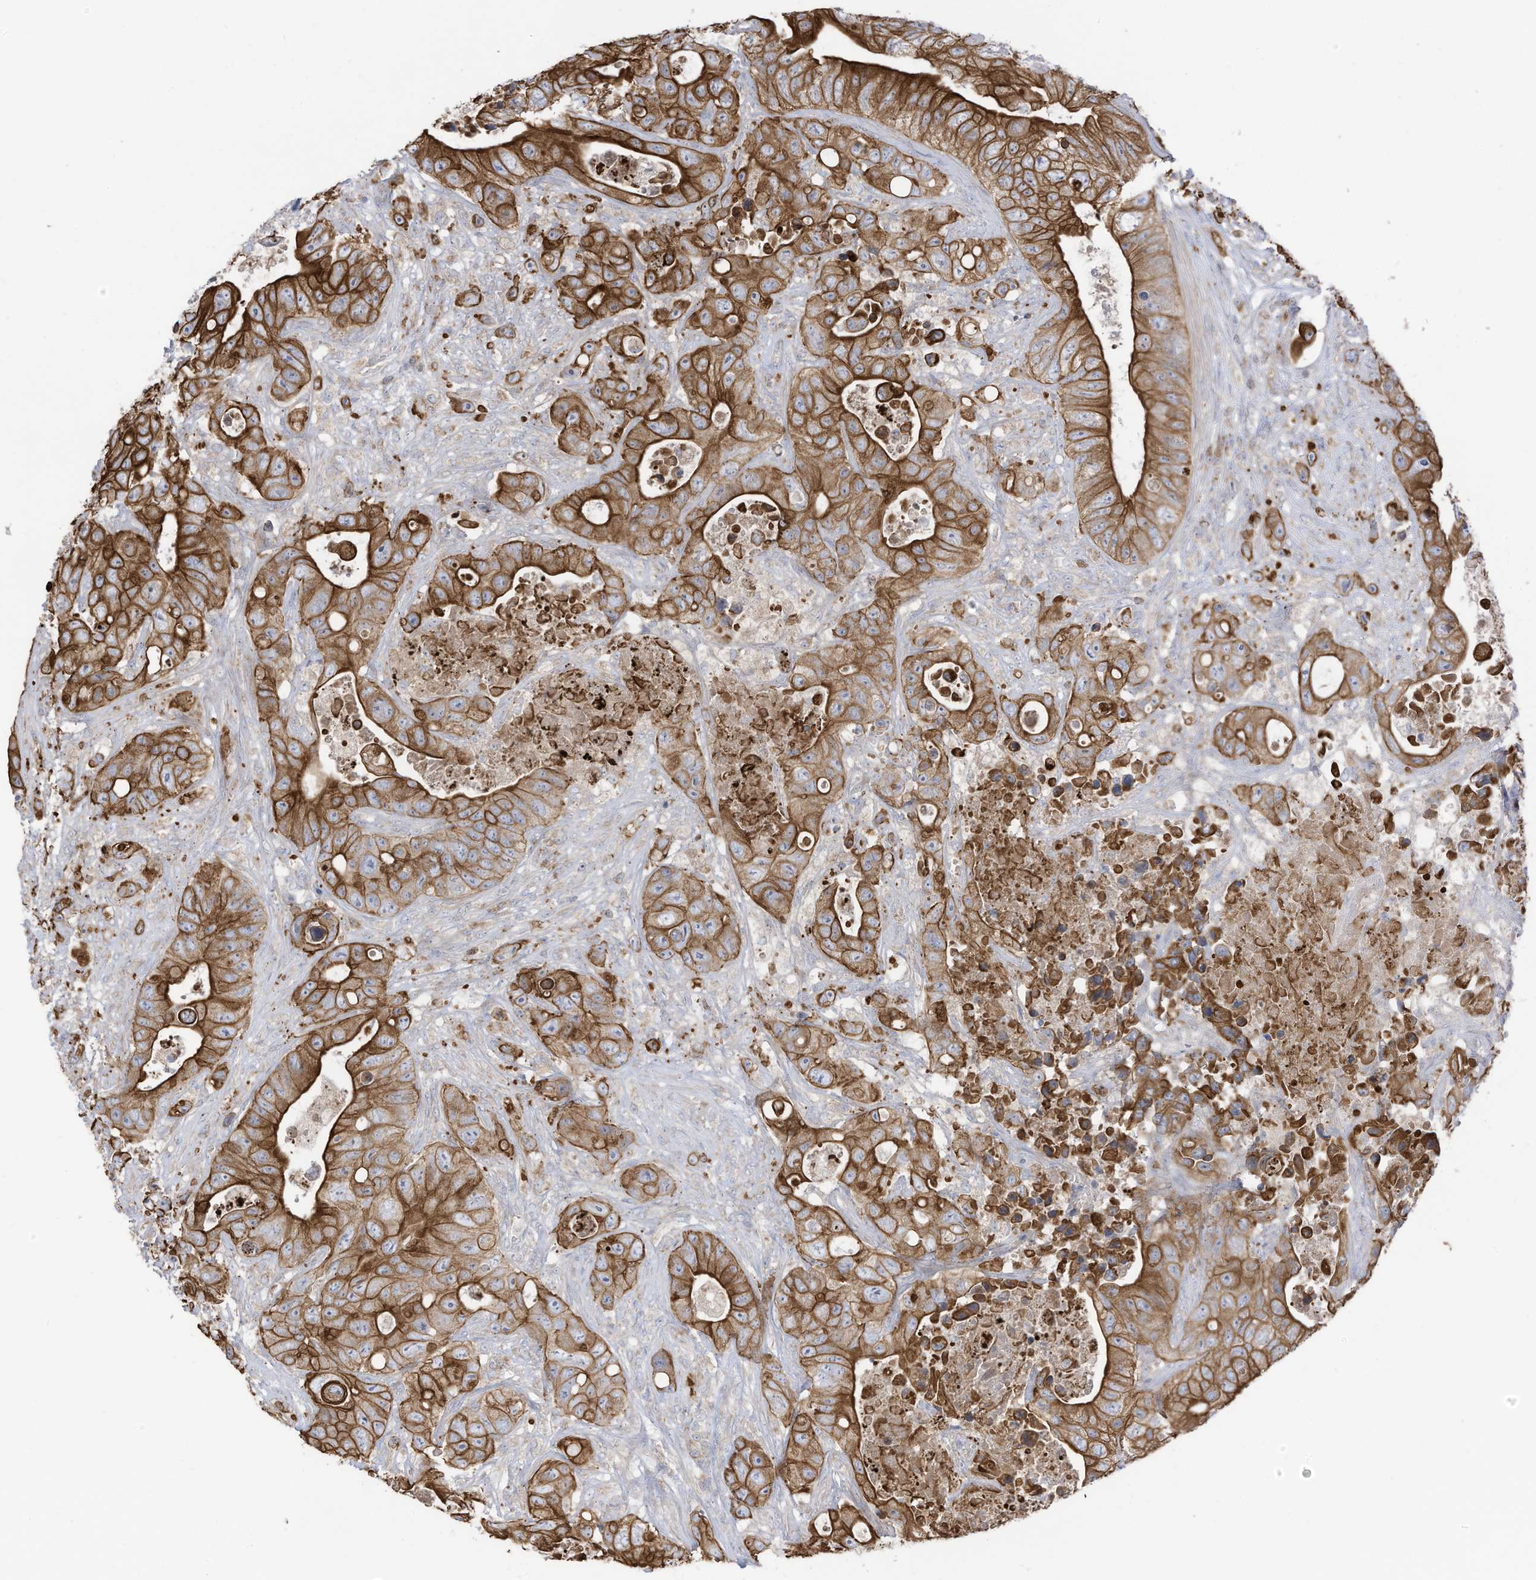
{"staining": {"intensity": "strong", "quantity": ">75%", "location": "cytoplasmic/membranous"}, "tissue": "colorectal cancer", "cell_type": "Tumor cells", "image_type": "cancer", "snomed": [{"axis": "morphology", "description": "Adenocarcinoma, NOS"}, {"axis": "topography", "description": "Colon"}], "caption": "Protein expression analysis of human colorectal cancer reveals strong cytoplasmic/membranous positivity in approximately >75% of tumor cells.", "gene": "CGAS", "patient": {"sex": "female", "age": 46}}